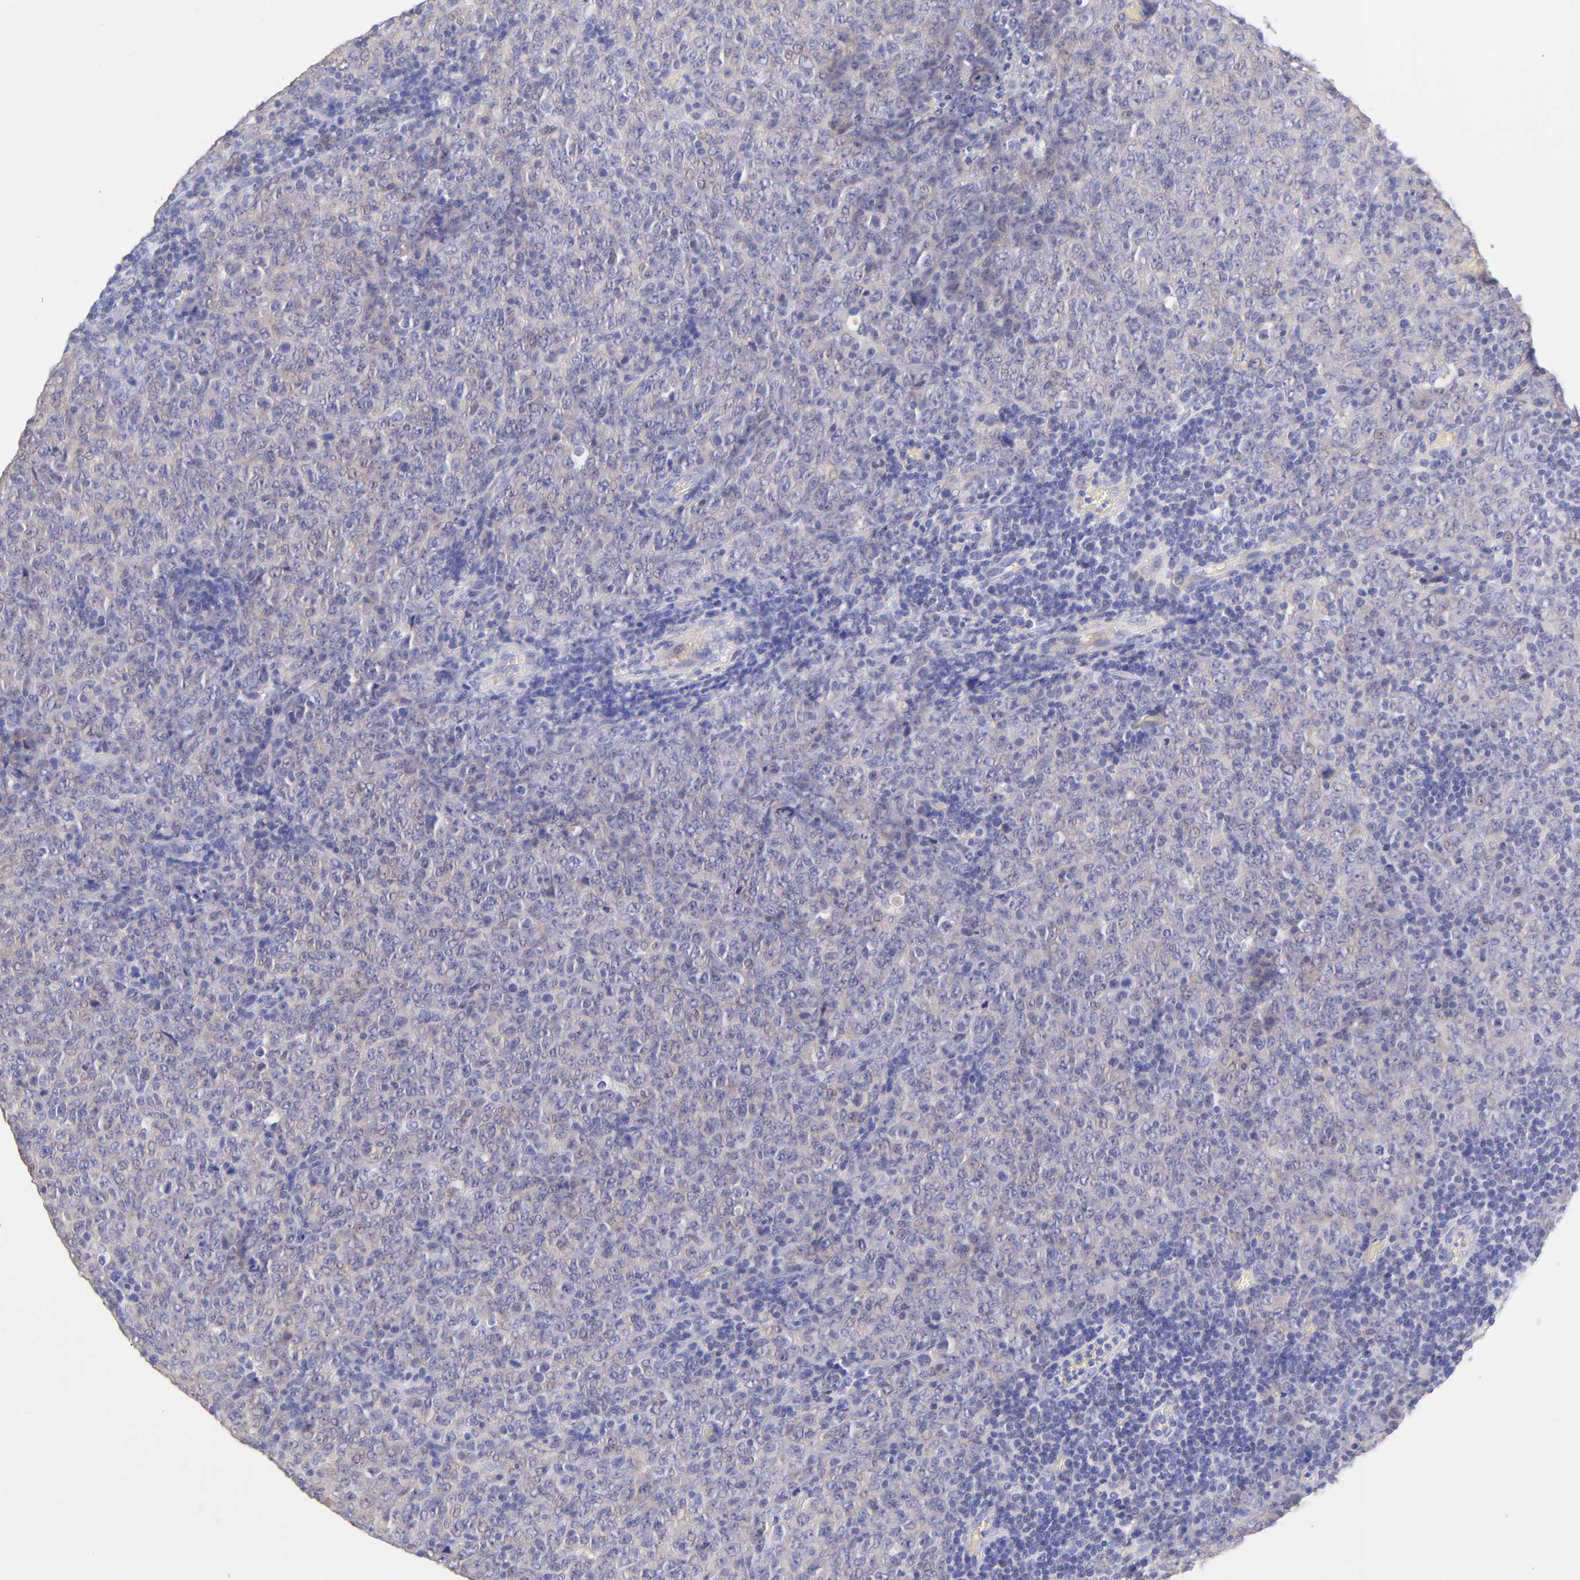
{"staining": {"intensity": "weak", "quantity": "<25%", "location": "cytoplasmic/membranous"}, "tissue": "lymphoma", "cell_type": "Tumor cells", "image_type": "cancer", "snomed": [{"axis": "morphology", "description": "Malignant lymphoma, non-Hodgkin's type, High grade"}, {"axis": "topography", "description": "Tonsil"}], "caption": "Tumor cells are negative for brown protein staining in lymphoma. (Stains: DAB immunohistochemistry (IHC) with hematoxylin counter stain, Microscopy: brightfield microscopy at high magnification).", "gene": "FRMPD3", "patient": {"sex": "female", "age": 36}}